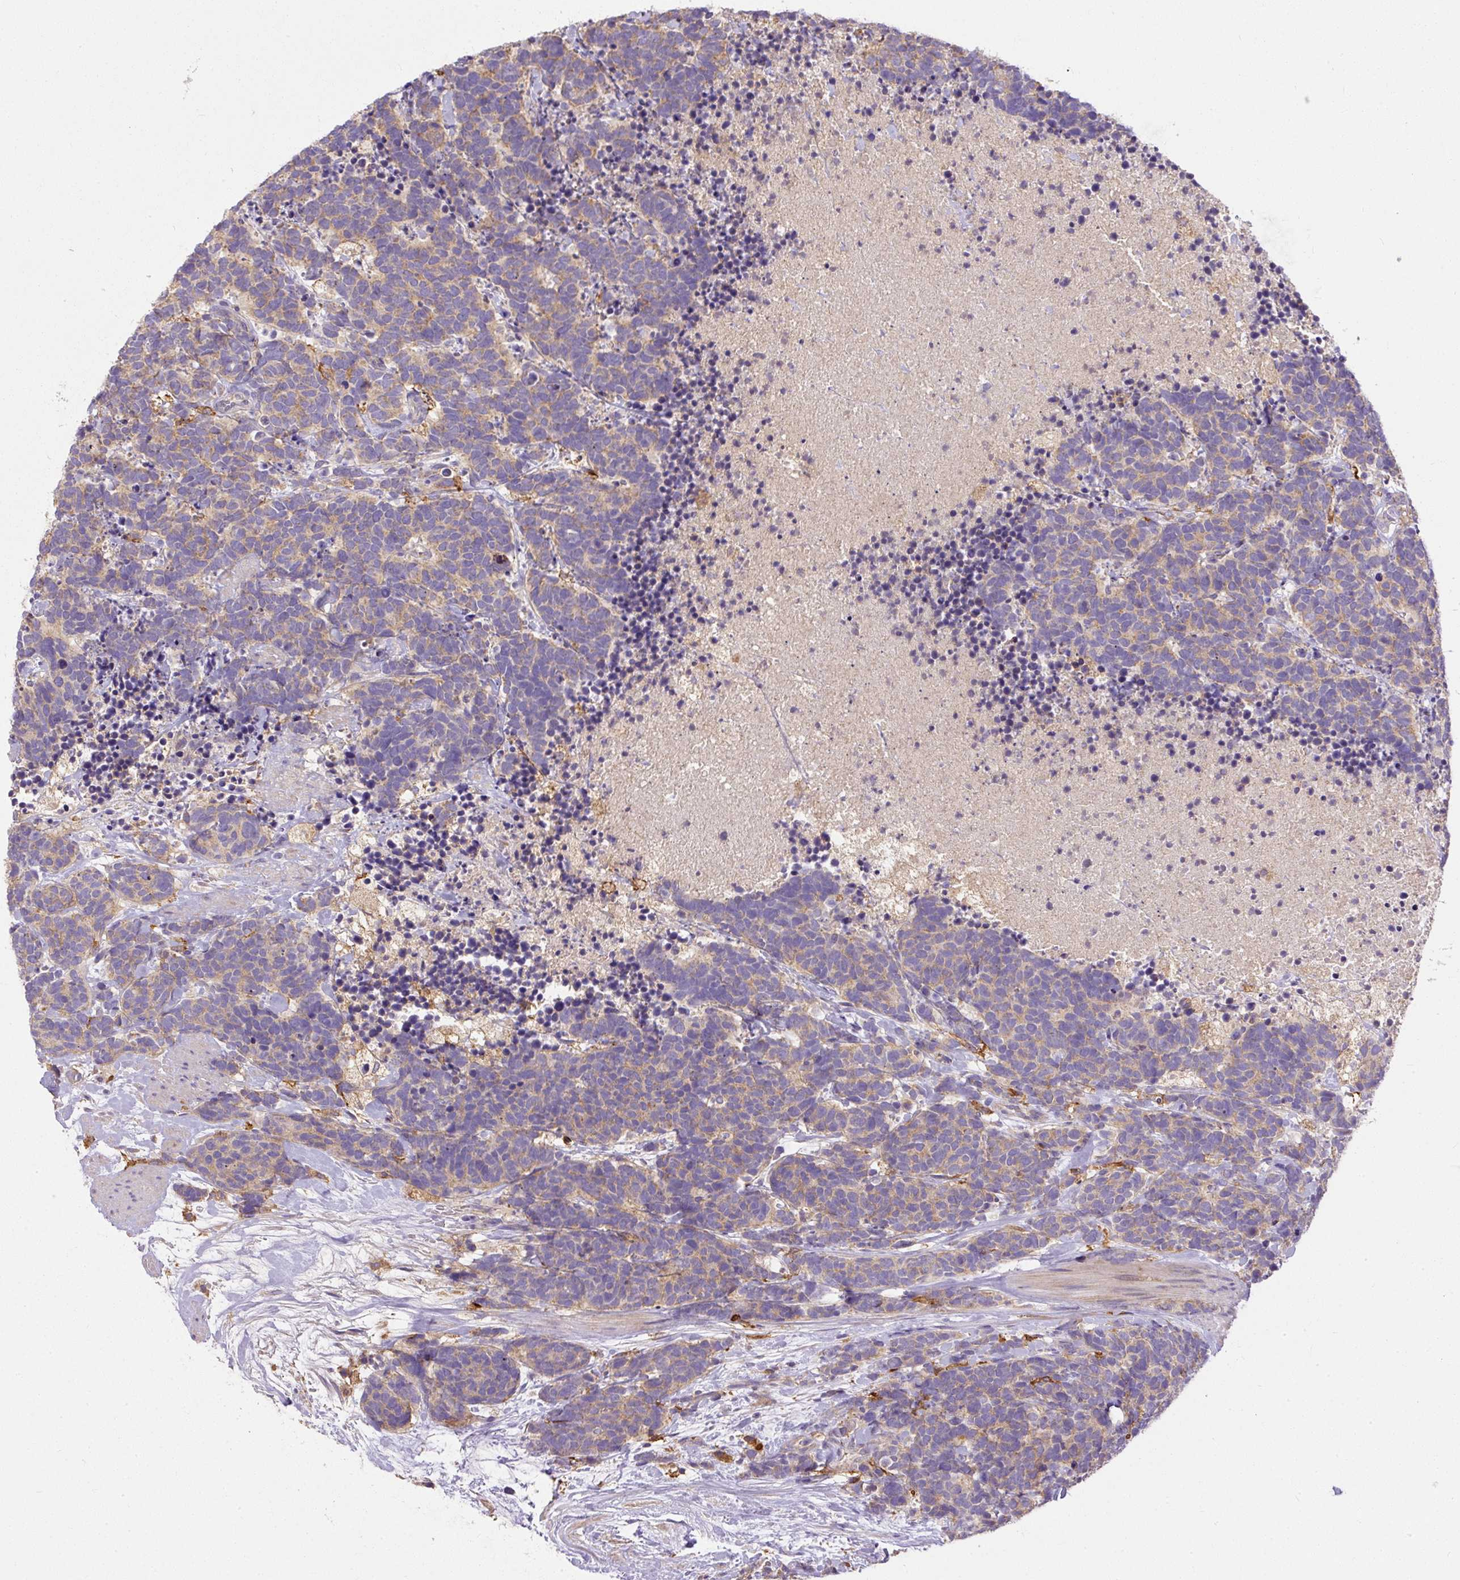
{"staining": {"intensity": "weak", "quantity": "<25%", "location": "cytoplasmic/membranous"}, "tissue": "carcinoid", "cell_type": "Tumor cells", "image_type": "cancer", "snomed": [{"axis": "morphology", "description": "Carcinoma, NOS"}, {"axis": "morphology", "description": "Carcinoid, malignant, NOS"}, {"axis": "topography", "description": "Prostate"}], "caption": "Immunohistochemistry histopathology image of neoplastic tissue: malignant carcinoid stained with DAB shows no significant protein positivity in tumor cells.", "gene": "DAPK1", "patient": {"sex": "male", "age": 57}}